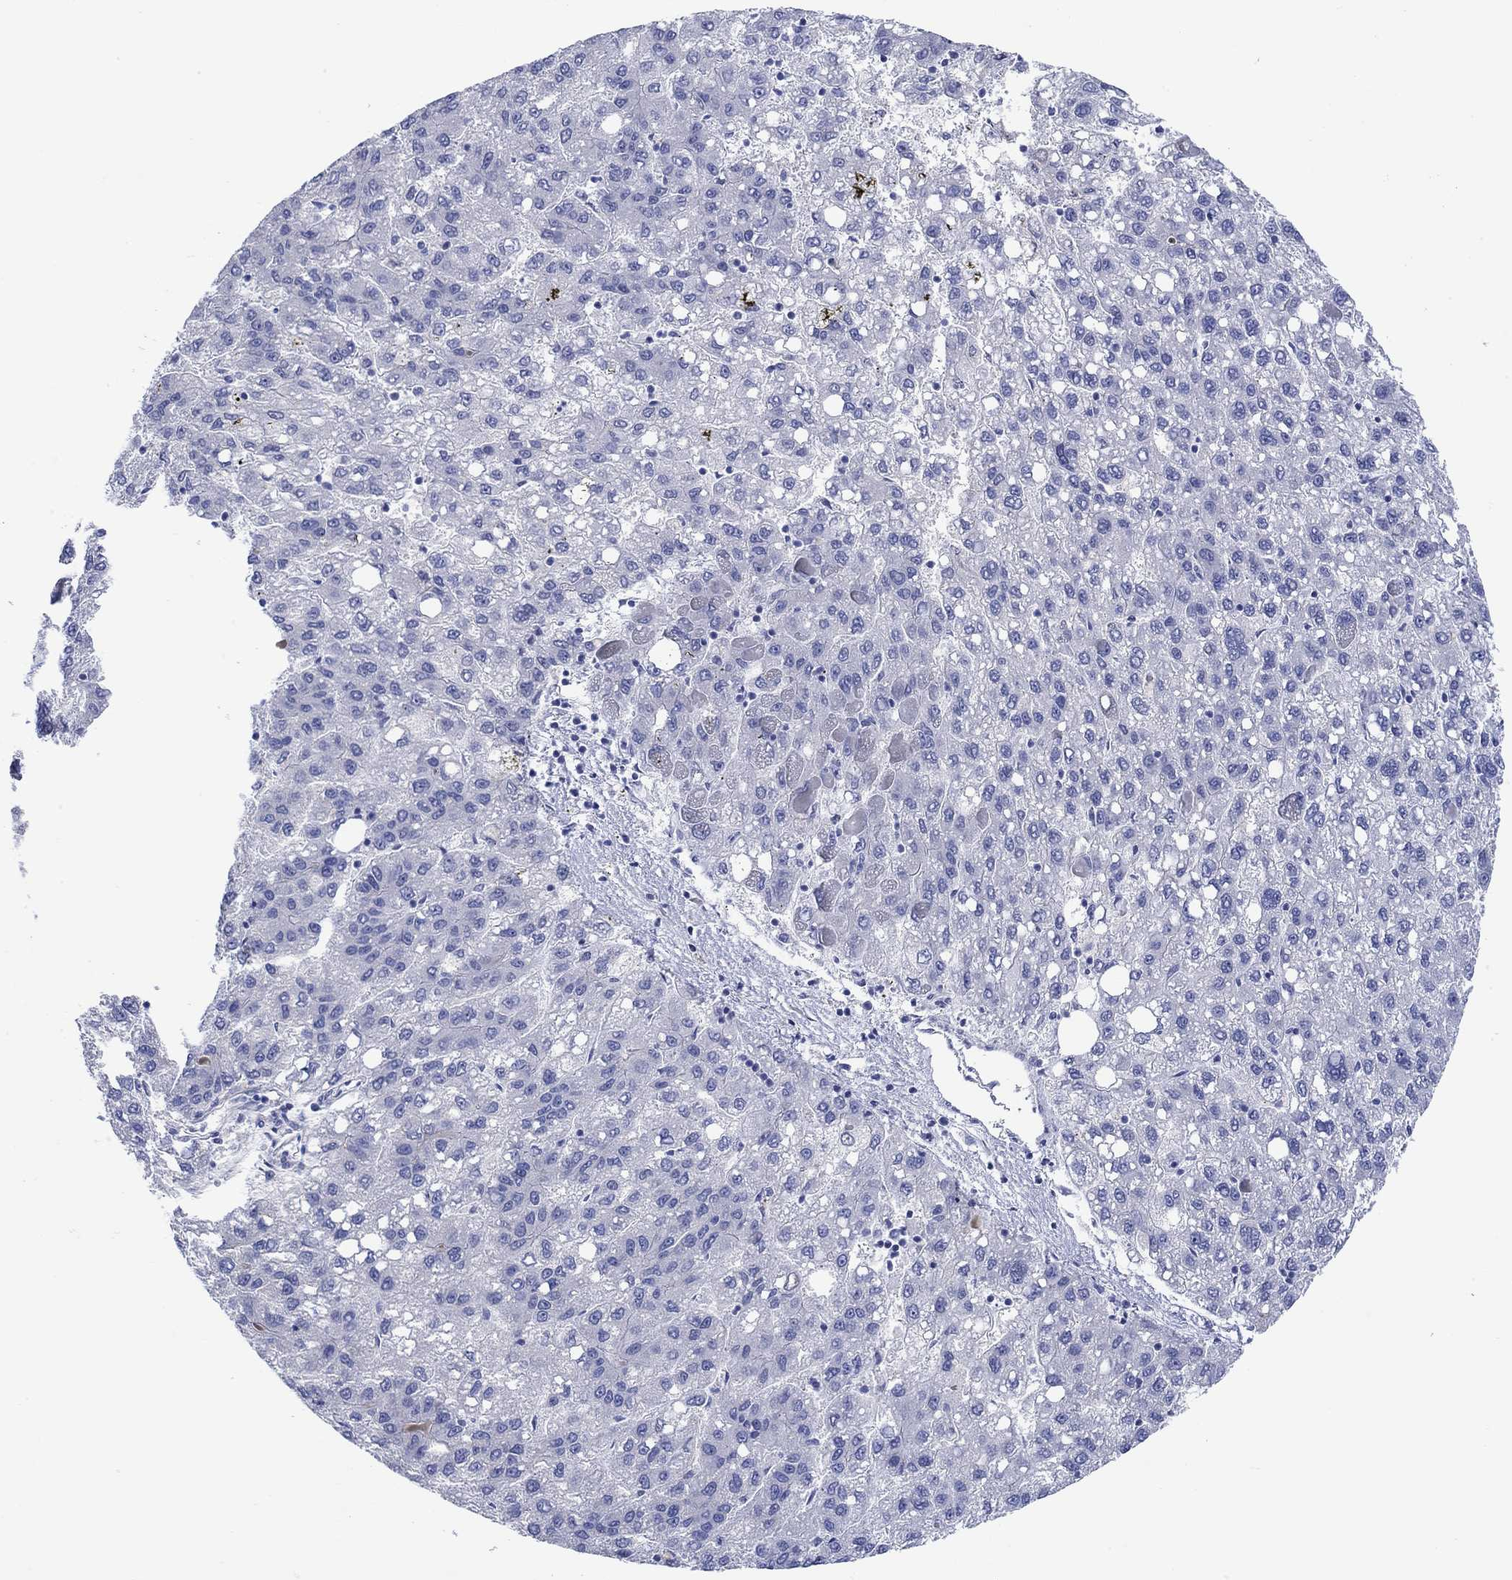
{"staining": {"intensity": "negative", "quantity": "none", "location": "none"}, "tissue": "liver cancer", "cell_type": "Tumor cells", "image_type": "cancer", "snomed": [{"axis": "morphology", "description": "Carcinoma, Hepatocellular, NOS"}, {"axis": "topography", "description": "Liver"}], "caption": "High magnification brightfield microscopy of liver hepatocellular carcinoma stained with DAB (3,3'-diaminobenzidine) (brown) and counterstained with hematoxylin (blue): tumor cells show no significant expression.", "gene": "KRT222", "patient": {"sex": "female", "age": 82}}